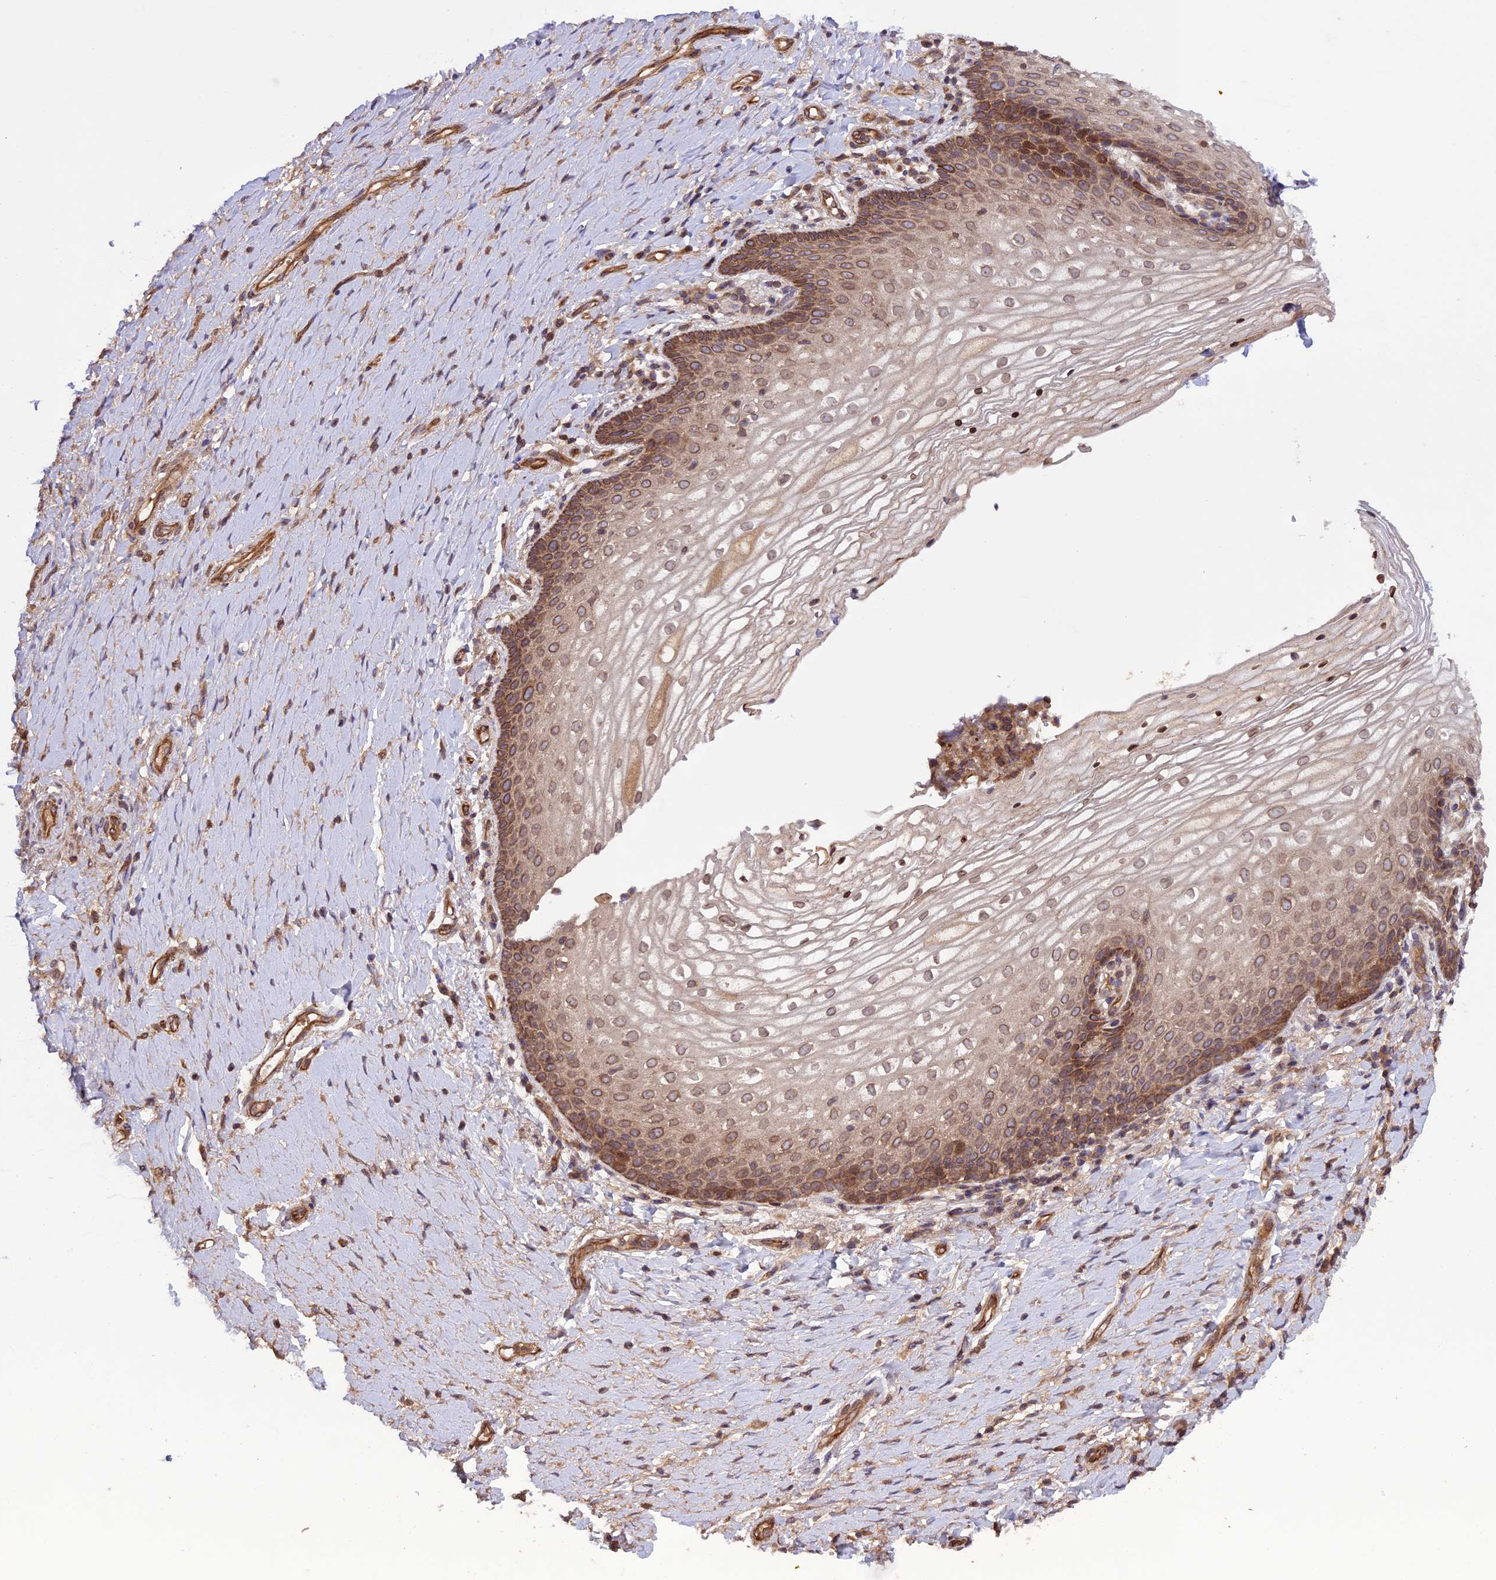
{"staining": {"intensity": "moderate", "quantity": ">75%", "location": "cytoplasmic/membranous,nuclear"}, "tissue": "vagina", "cell_type": "Squamous epithelial cells", "image_type": "normal", "snomed": [{"axis": "morphology", "description": "Normal tissue, NOS"}, {"axis": "topography", "description": "Vagina"}], "caption": "A photomicrograph of vagina stained for a protein demonstrates moderate cytoplasmic/membranous,nuclear brown staining in squamous epithelial cells. (IHC, brightfield microscopy, high magnification).", "gene": "CCDC125", "patient": {"sex": "female", "age": 60}}